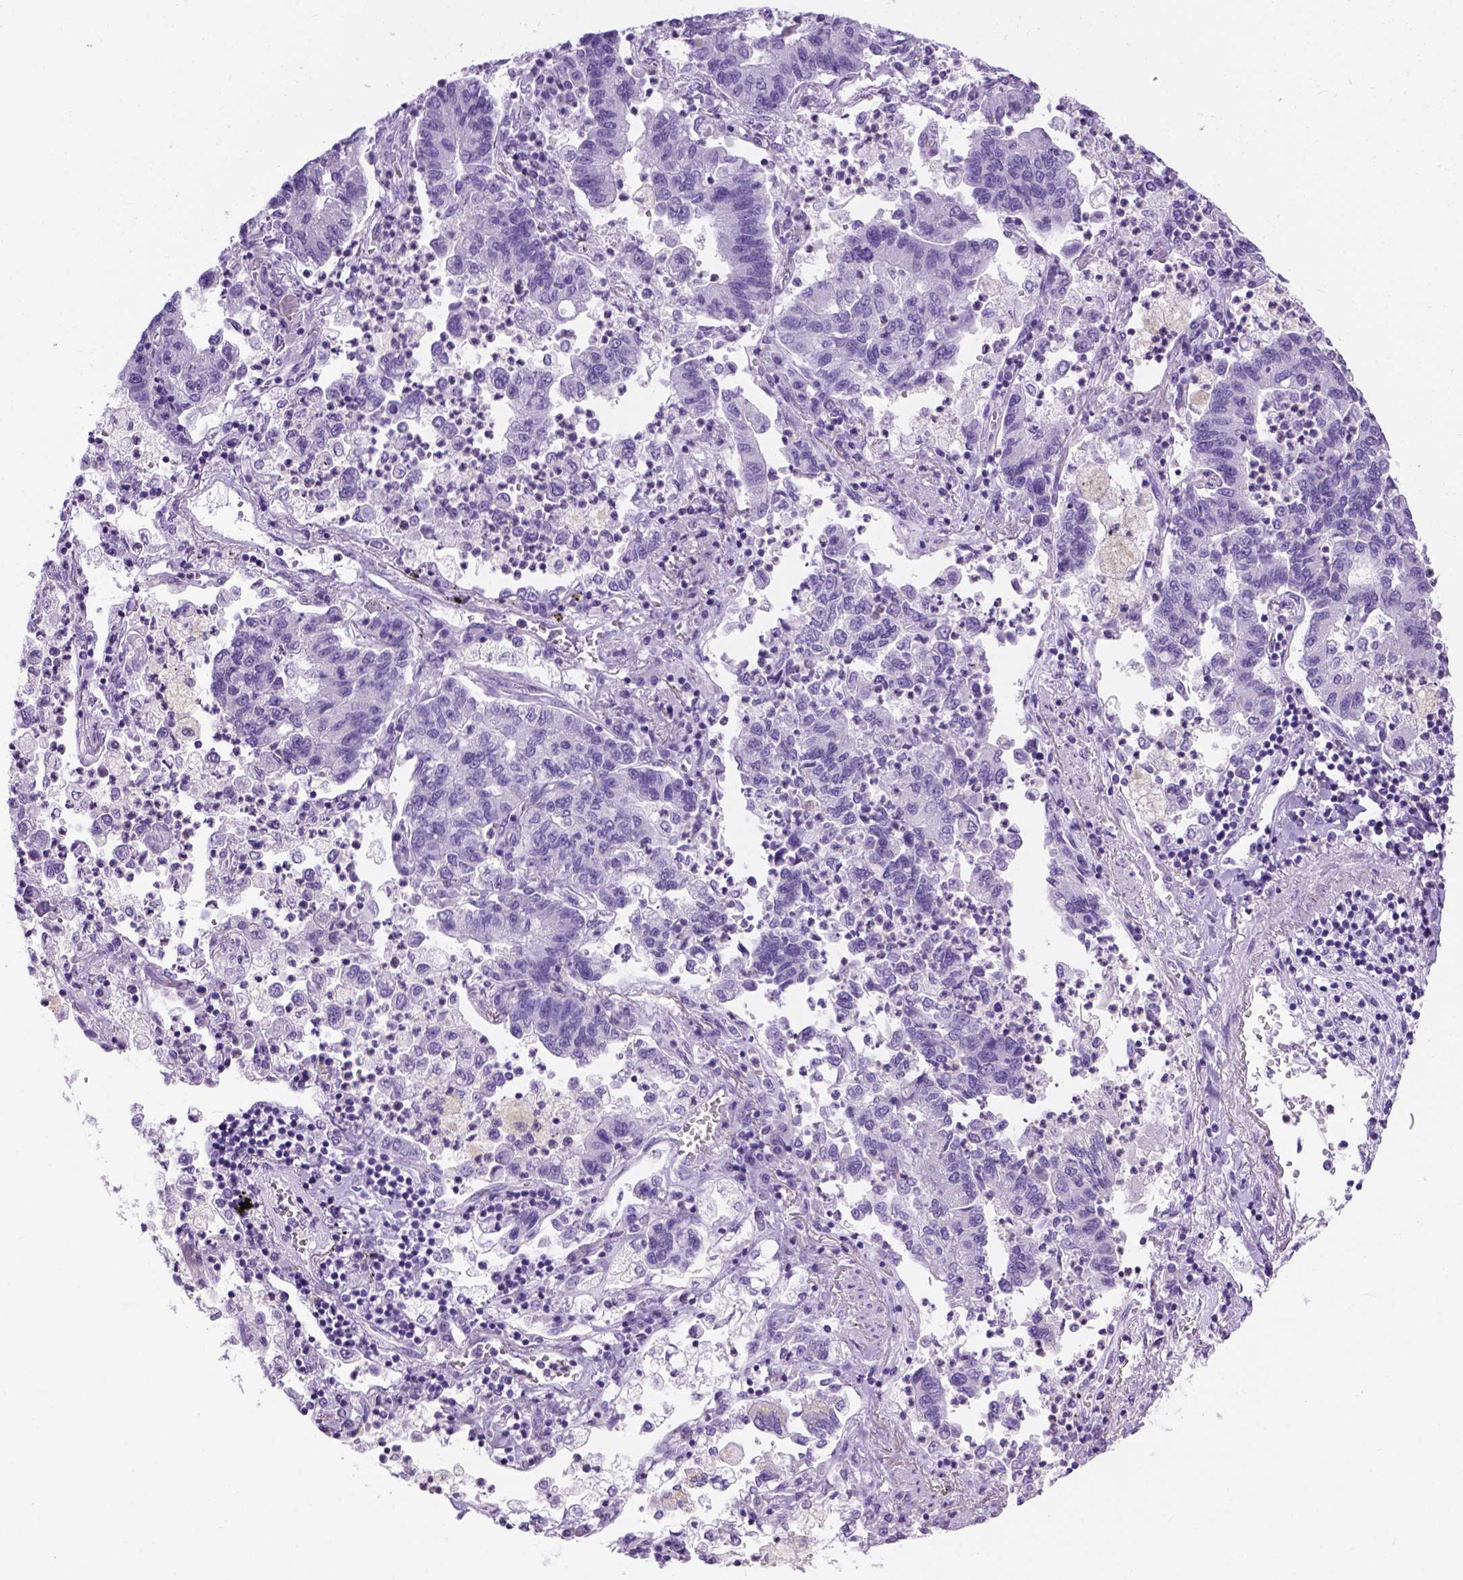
{"staining": {"intensity": "negative", "quantity": "none", "location": "none"}, "tissue": "lung cancer", "cell_type": "Tumor cells", "image_type": "cancer", "snomed": [{"axis": "morphology", "description": "Adenocarcinoma, NOS"}, {"axis": "topography", "description": "Lung"}], "caption": "DAB immunohistochemical staining of human lung cancer (adenocarcinoma) shows no significant expression in tumor cells.", "gene": "TMEM38A", "patient": {"sex": "female", "age": 57}}